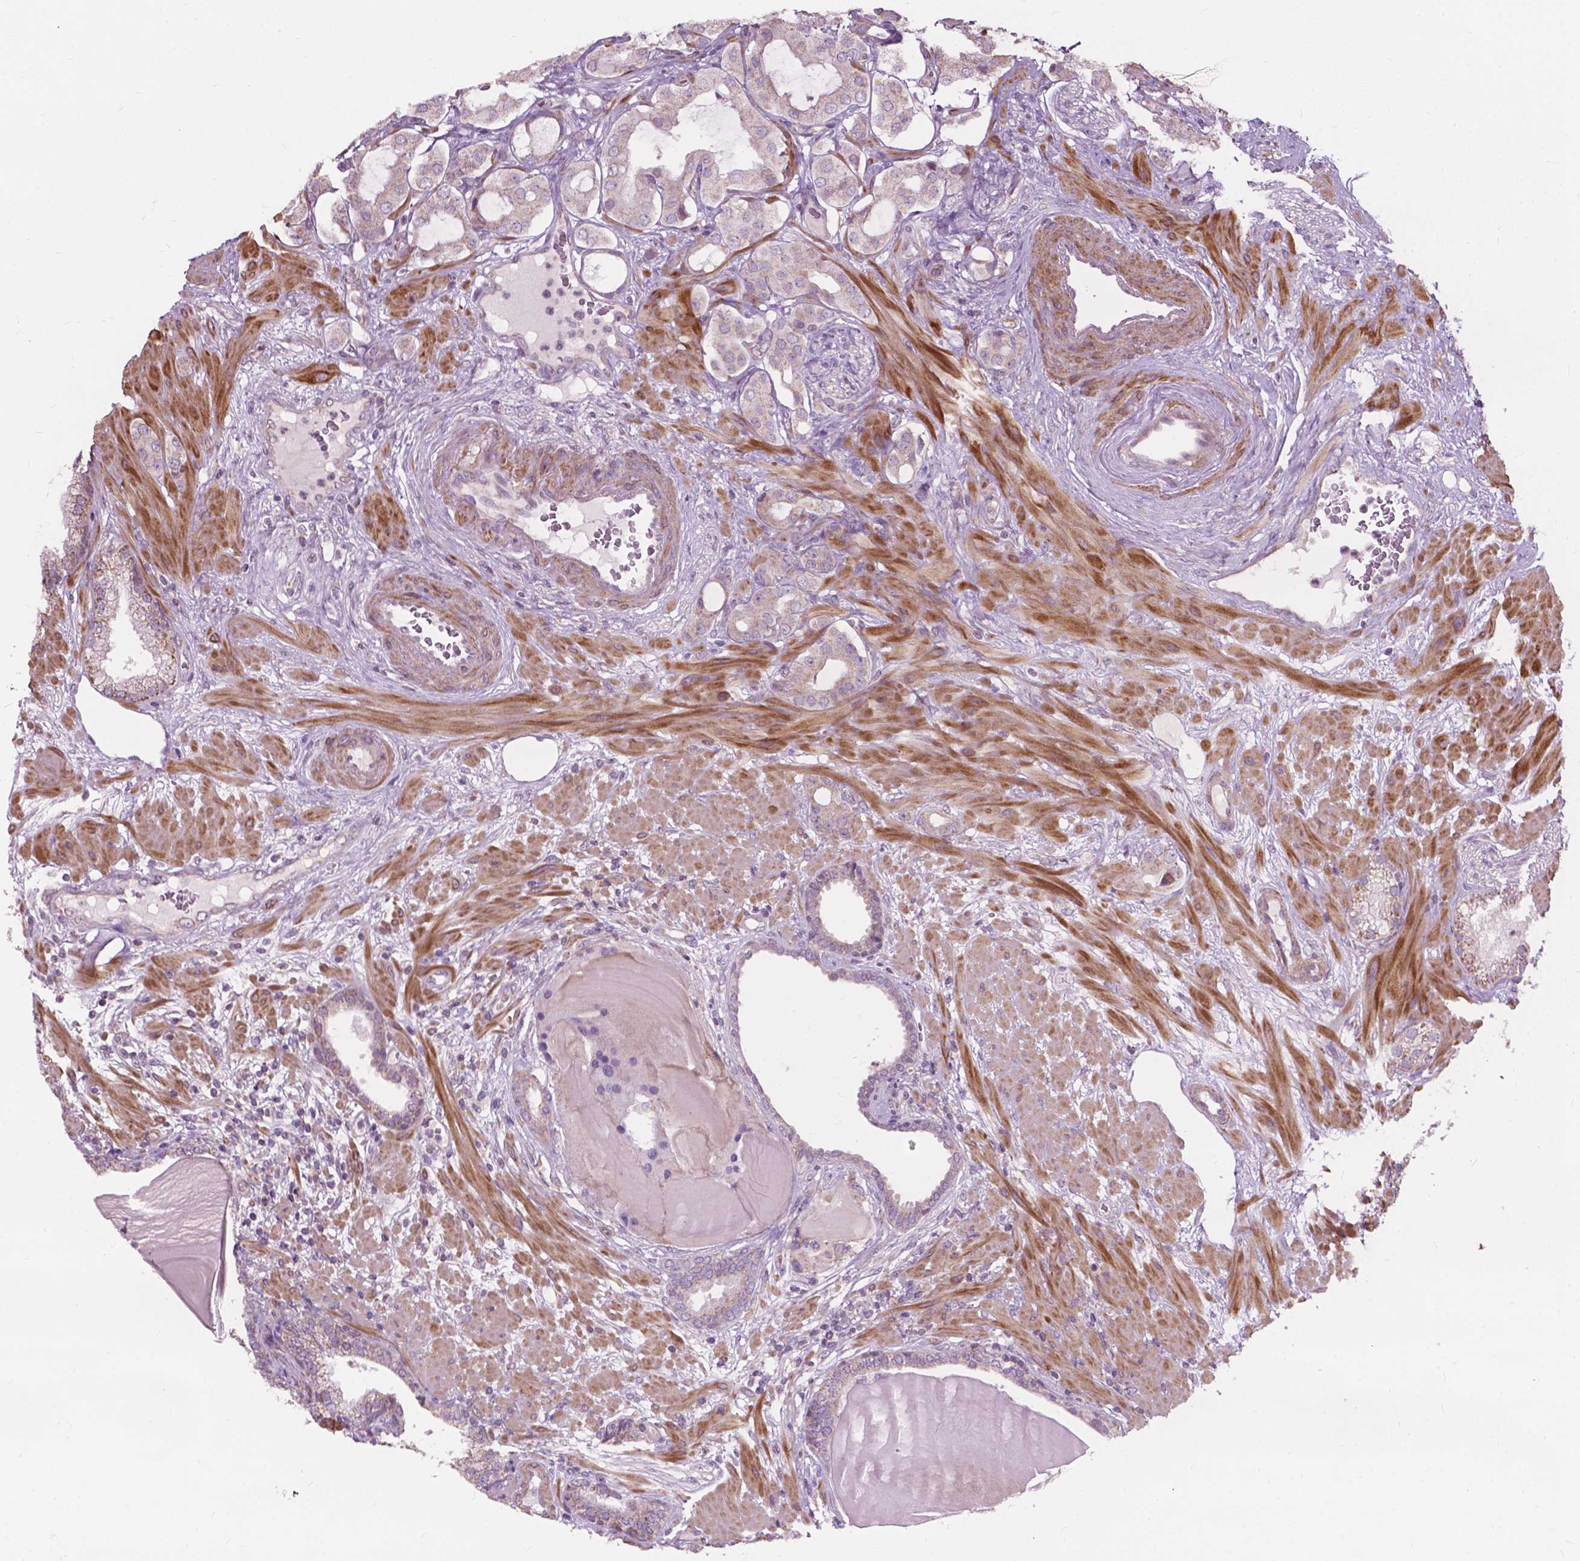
{"staining": {"intensity": "weak", "quantity": "<25%", "location": "cytoplasmic/membranous"}, "tissue": "prostate cancer", "cell_type": "Tumor cells", "image_type": "cancer", "snomed": [{"axis": "morphology", "description": "Adenocarcinoma, Low grade"}, {"axis": "topography", "description": "Prostate"}], "caption": "Immunohistochemistry of human low-grade adenocarcinoma (prostate) exhibits no staining in tumor cells.", "gene": "NDUFA10", "patient": {"sex": "male", "age": 57}}